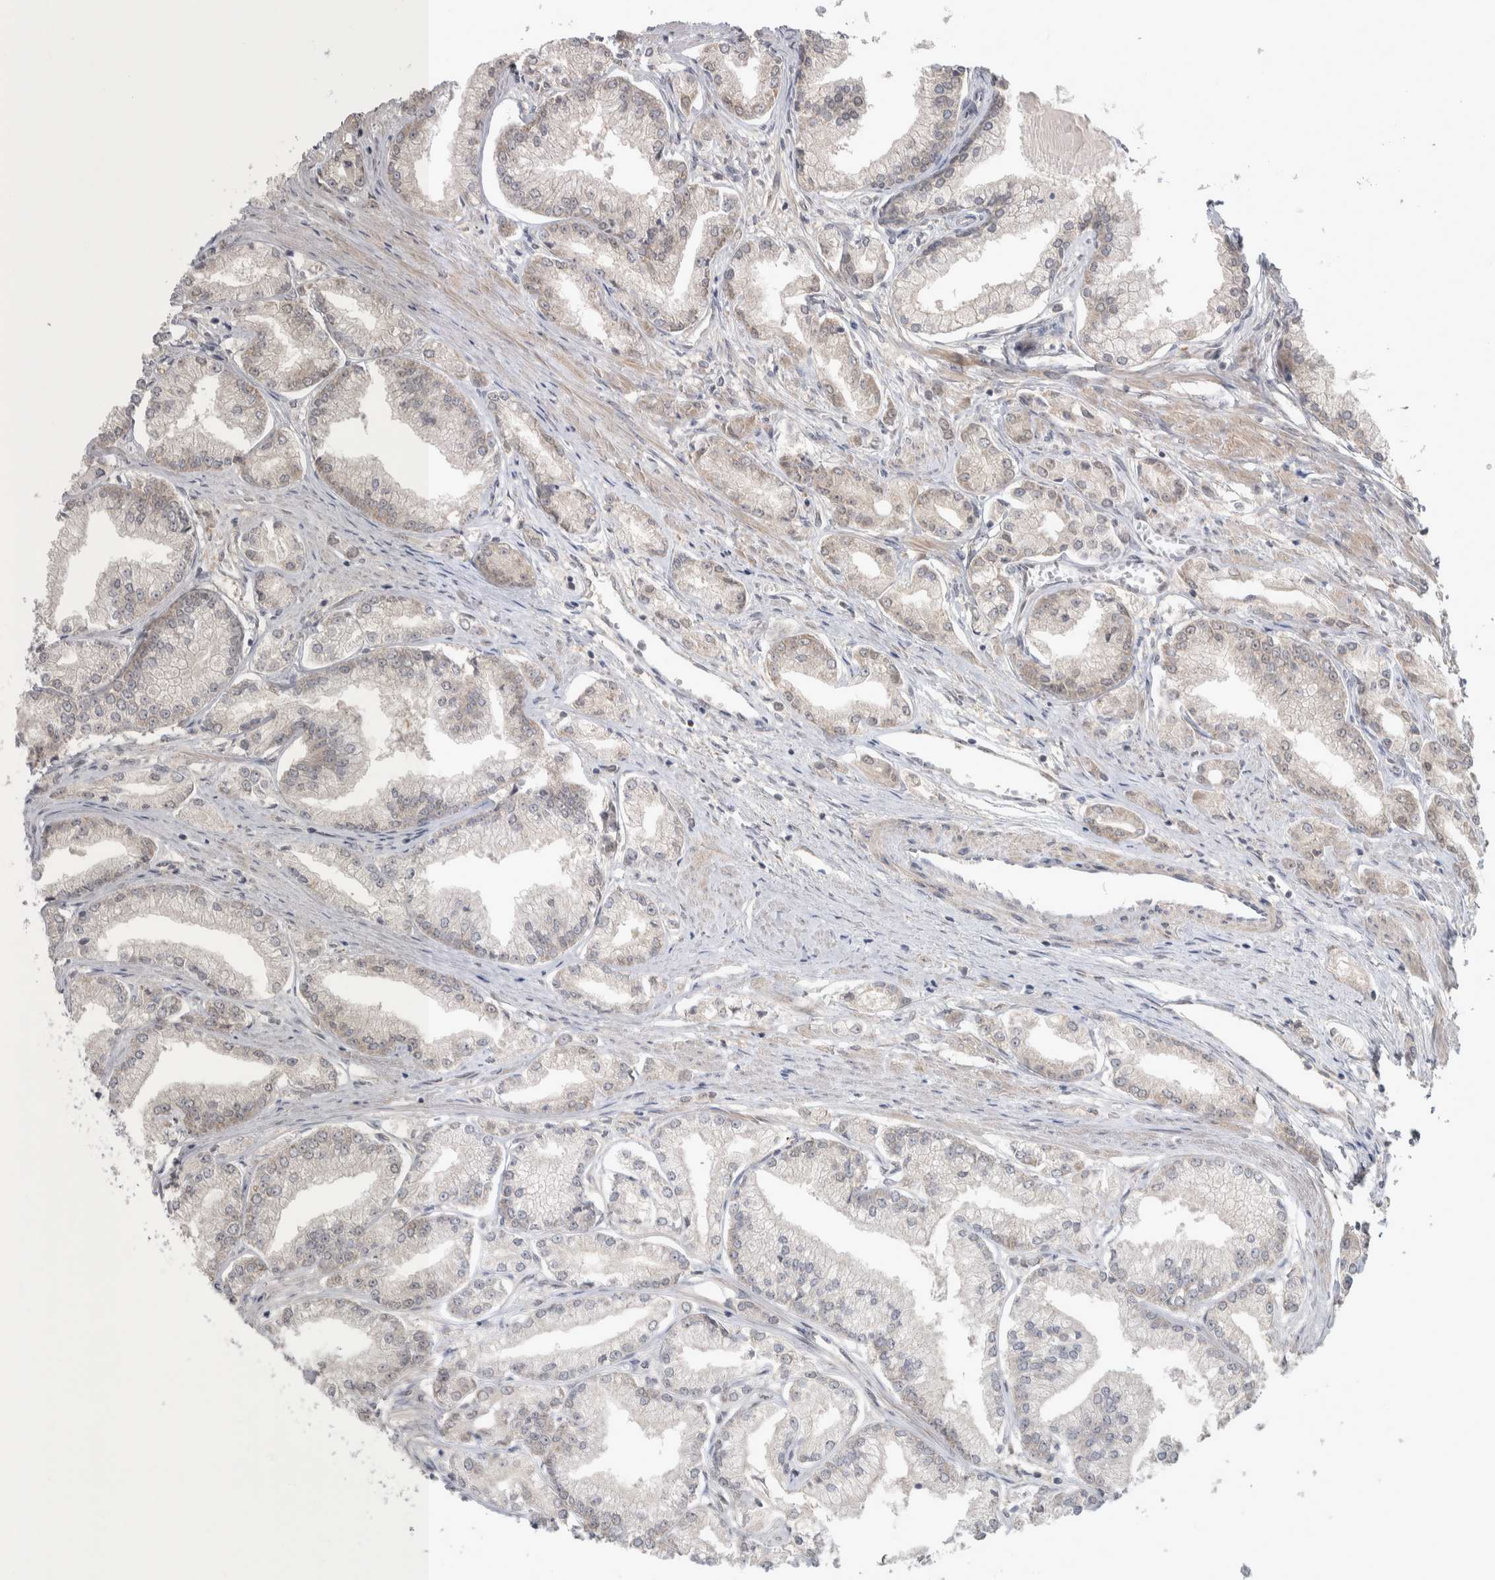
{"staining": {"intensity": "weak", "quantity": "<25%", "location": "cytoplasmic/membranous"}, "tissue": "prostate cancer", "cell_type": "Tumor cells", "image_type": "cancer", "snomed": [{"axis": "morphology", "description": "Adenocarcinoma, Low grade"}, {"axis": "topography", "description": "Prostate"}], "caption": "This is a image of immunohistochemistry staining of prostate cancer (adenocarcinoma (low-grade)), which shows no positivity in tumor cells.", "gene": "CUL2", "patient": {"sex": "male", "age": 52}}